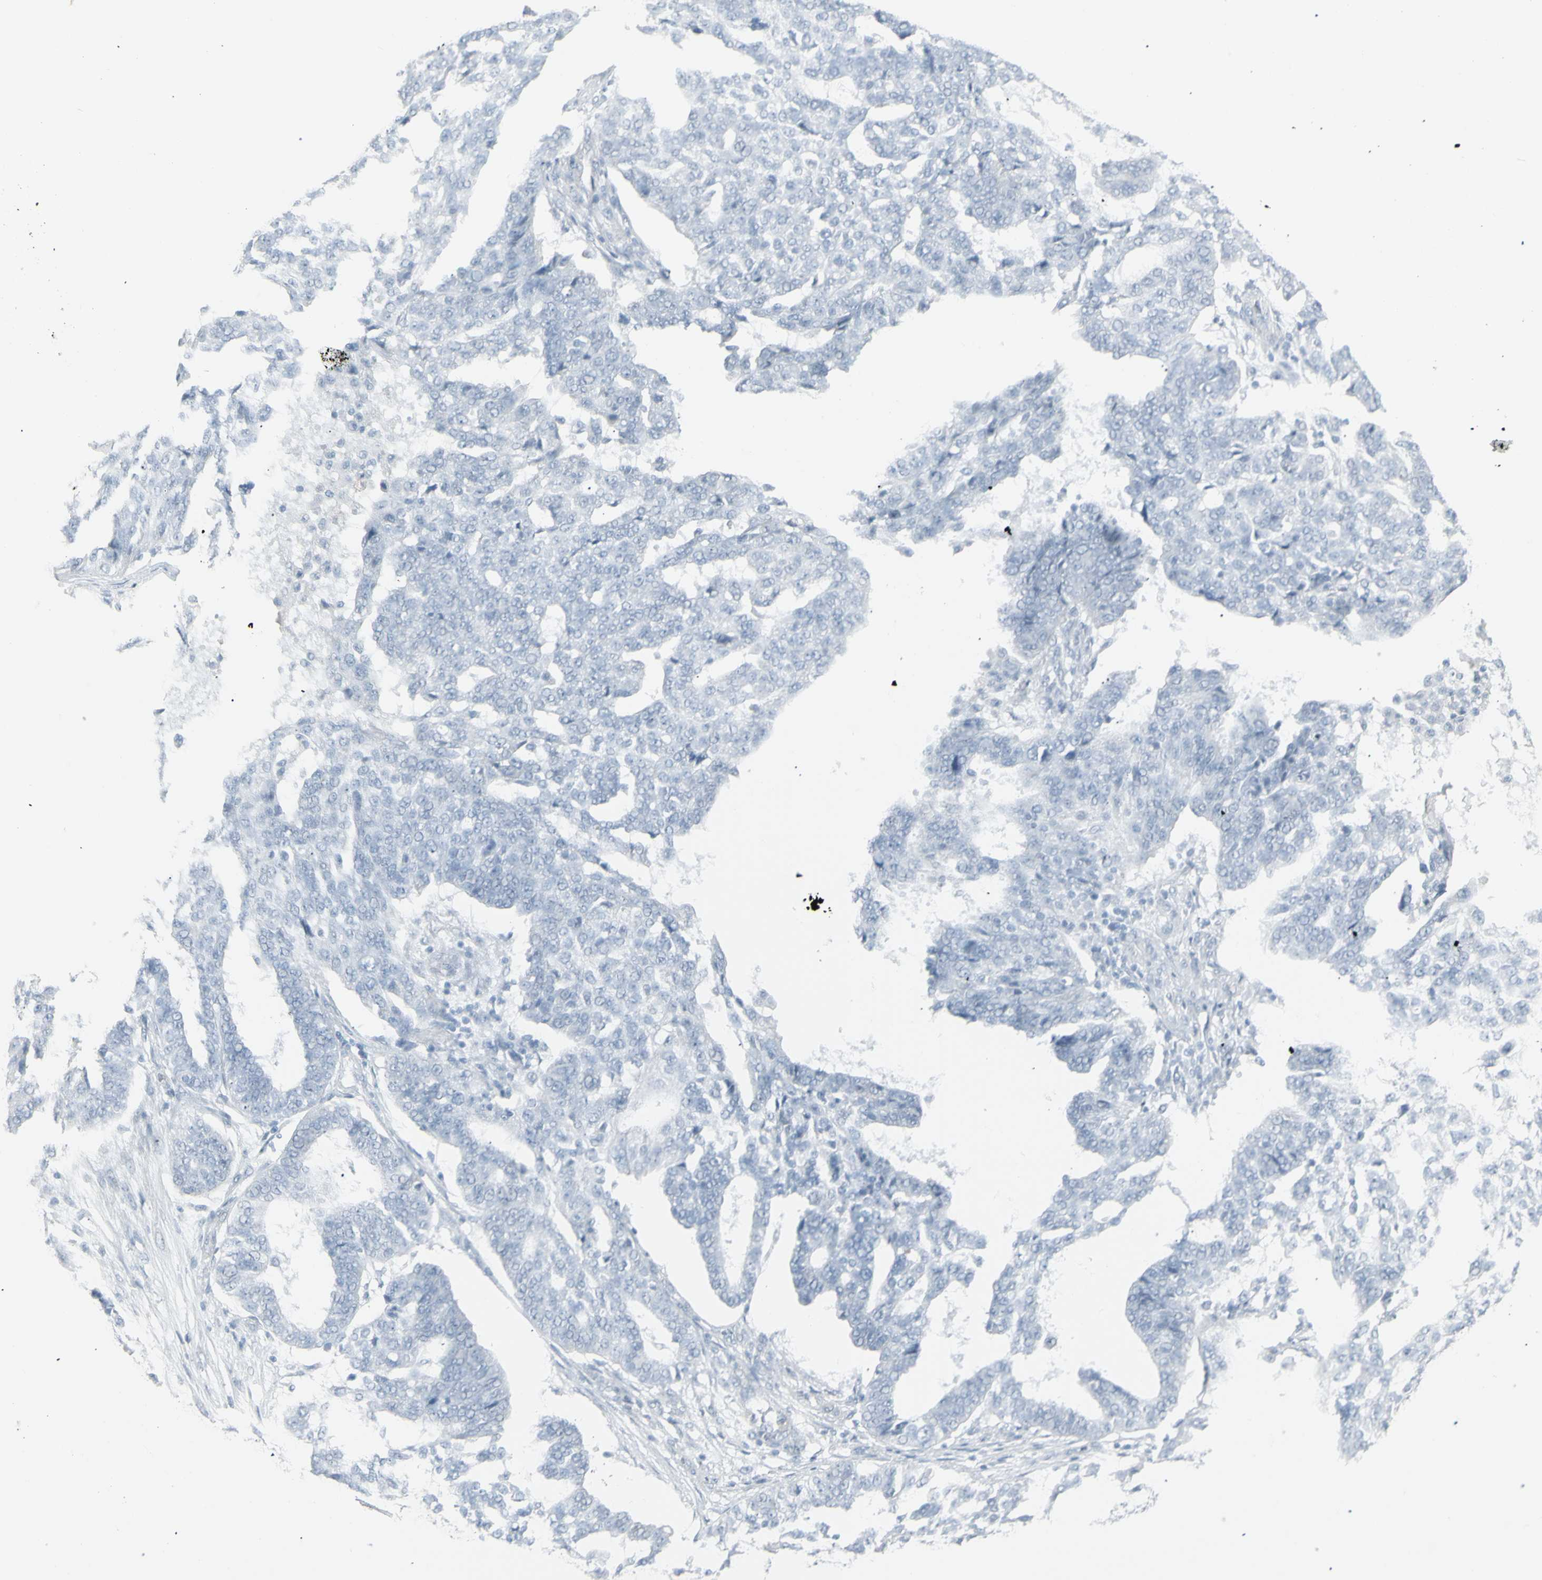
{"staining": {"intensity": "negative", "quantity": "none", "location": "none"}, "tissue": "ovarian cancer", "cell_type": "Tumor cells", "image_type": "cancer", "snomed": [{"axis": "morphology", "description": "Cystadenocarcinoma, serous, NOS"}, {"axis": "topography", "description": "Ovary"}], "caption": "Immunohistochemistry (IHC) of human ovarian cancer shows no expression in tumor cells.", "gene": "YBX2", "patient": {"sex": "female", "age": 59}}